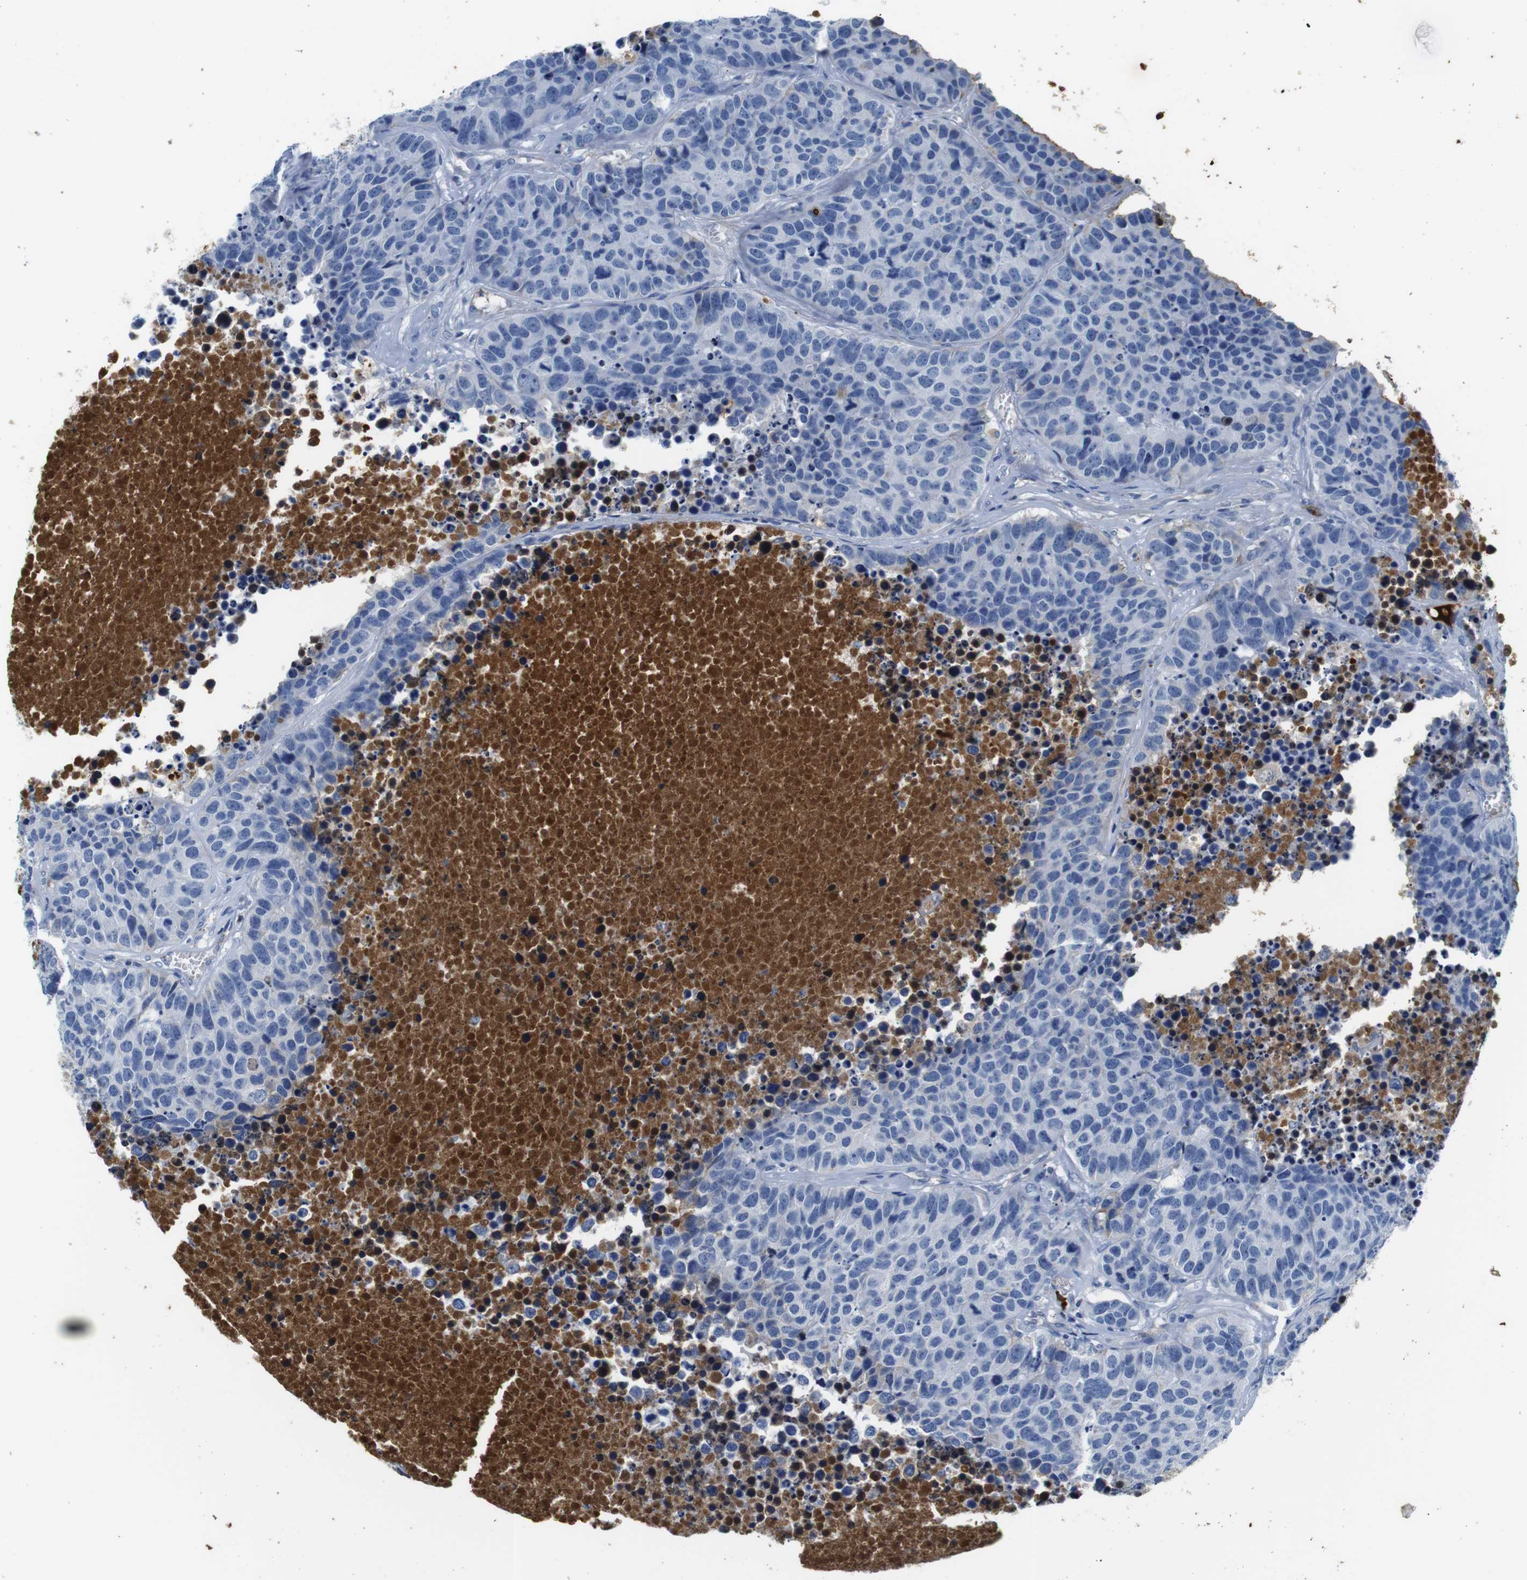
{"staining": {"intensity": "negative", "quantity": "none", "location": "none"}, "tissue": "carcinoid", "cell_type": "Tumor cells", "image_type": "cancer", "snomed": [{"axis": "morphology", "description": "Carcinoid, malignant, NOS"}, {"axis": "topography", "description": "Lung"}], "caption": "High power microscopy micrograph of an immunohistochemistry (IHC) photomicrograph of carcinoid, revealing no significant staining in tumor cells. (DAB immunohistochemistry visualized using brightfield microscopy, high magnification).", "gene": "IGKC", "patient": {"sex": "male", "age": 60}}